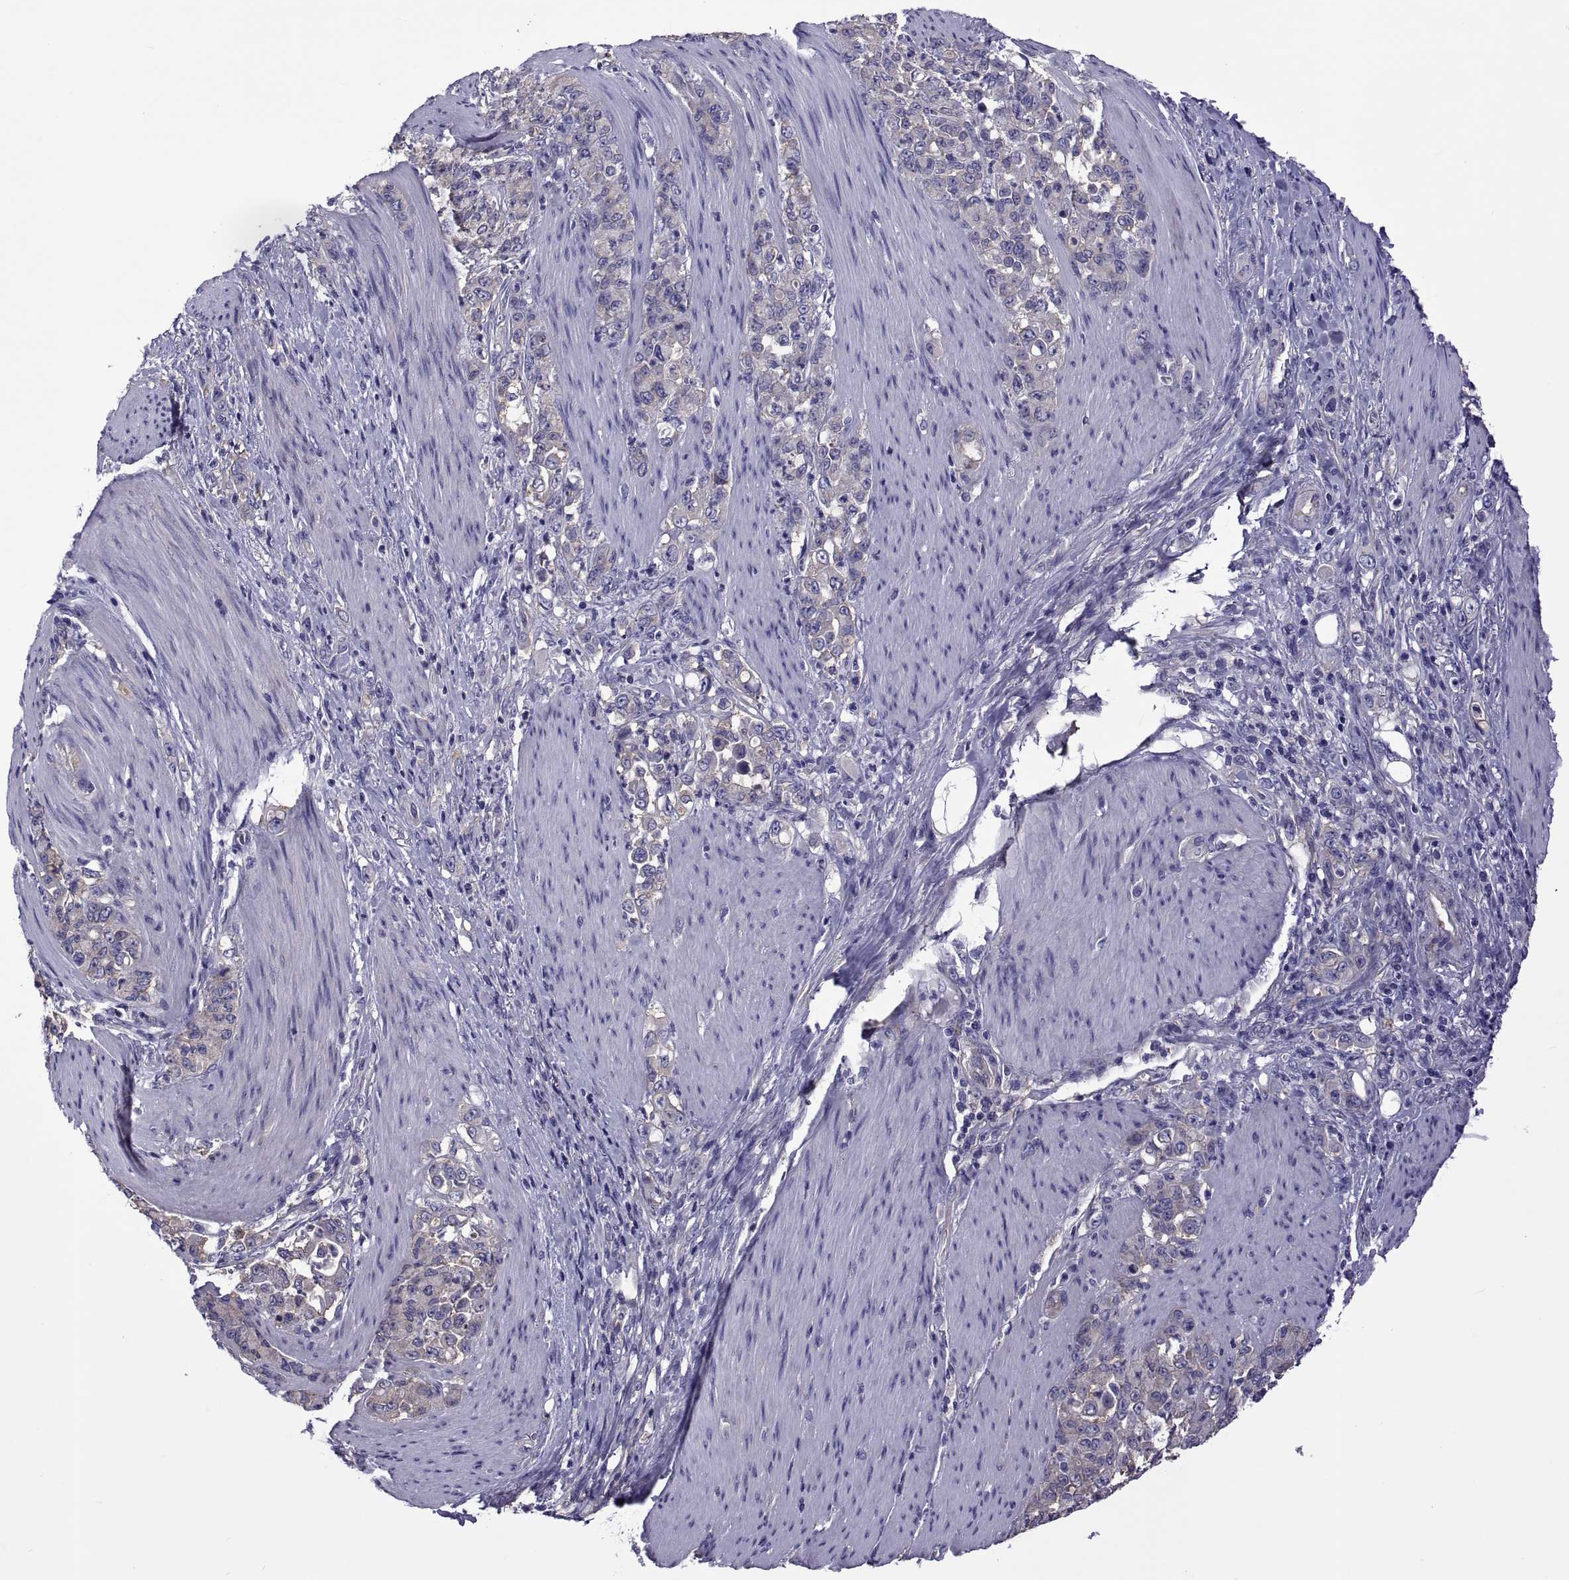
{"staining": {"intensity": "negative", "quantity": "none", "location": "none"}, "tissue": "stomach cancer", "cell_type": "Tumor cells", "image_type": "cancer", "snomed": [{"axis": "morphology", "description": "Adenocarcinoma, NOS"}, {"axis": "topography", "description": "Stomach"}], "caption": "A photomicrograph of human stomach adenocarcinoma is negative for staining in tumor cells.", "gene": "TMC3", "patient": {"sex": "female", "age": 79}}